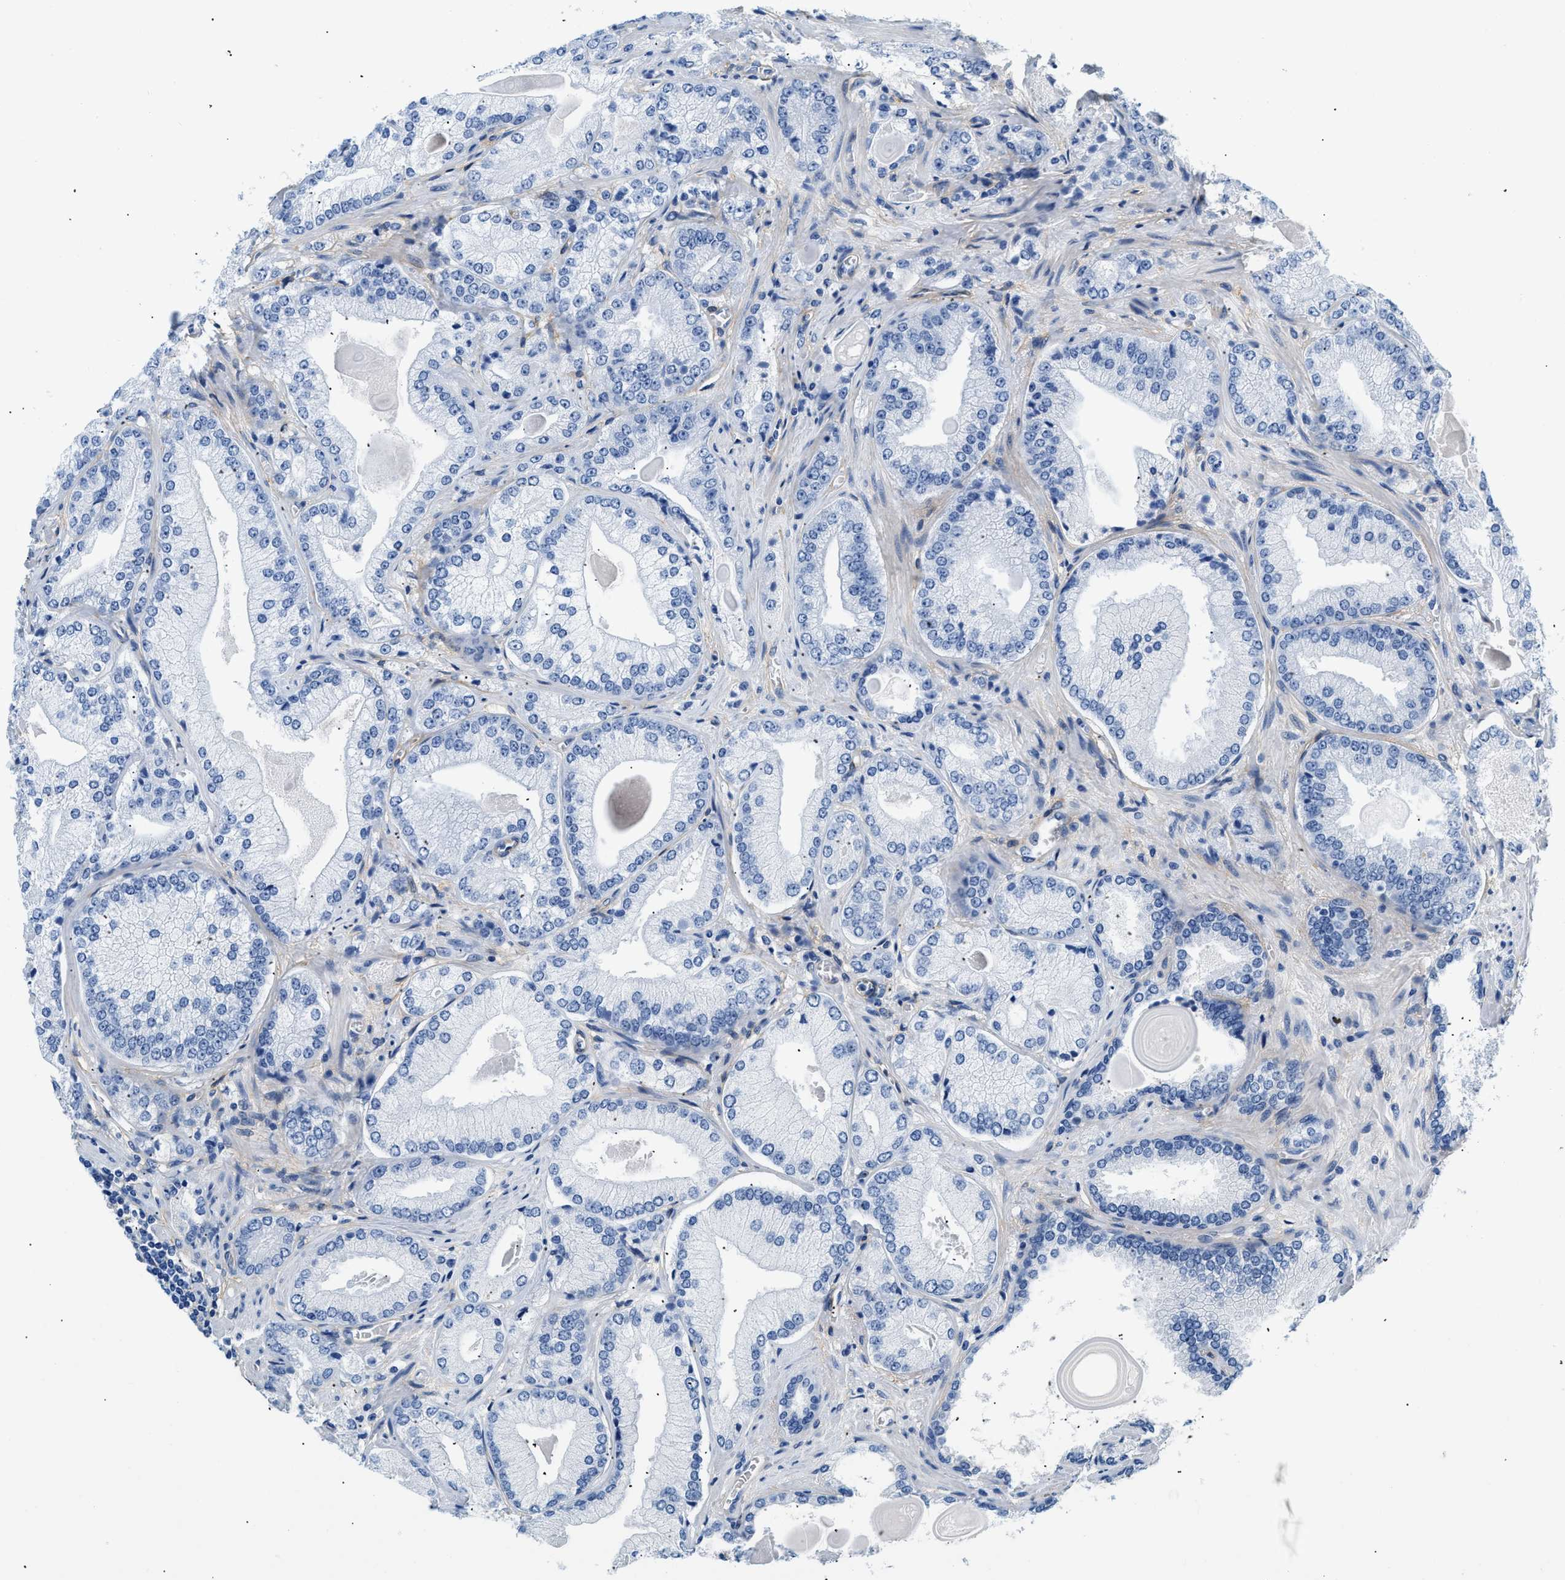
{"staining": {"intensity": "negative", "quantity": "none", "location": "none"}, "tissue": "prostate cancer", "cell_type": "Tumor cells", "image_type": "cancer", "snomed": [{"axis": "morphology", "description": "Adenocarcinoma, Low grade"}, {"axis": "topography", "description": "Prostate"}], "caption": "Immunohistochemistry (IHC) of prostate low-grade adenocarcinoma reveals no staining in tumor cells.", "gene": "PDGFRB", "patient": {"sex": "male", "age": 65}}